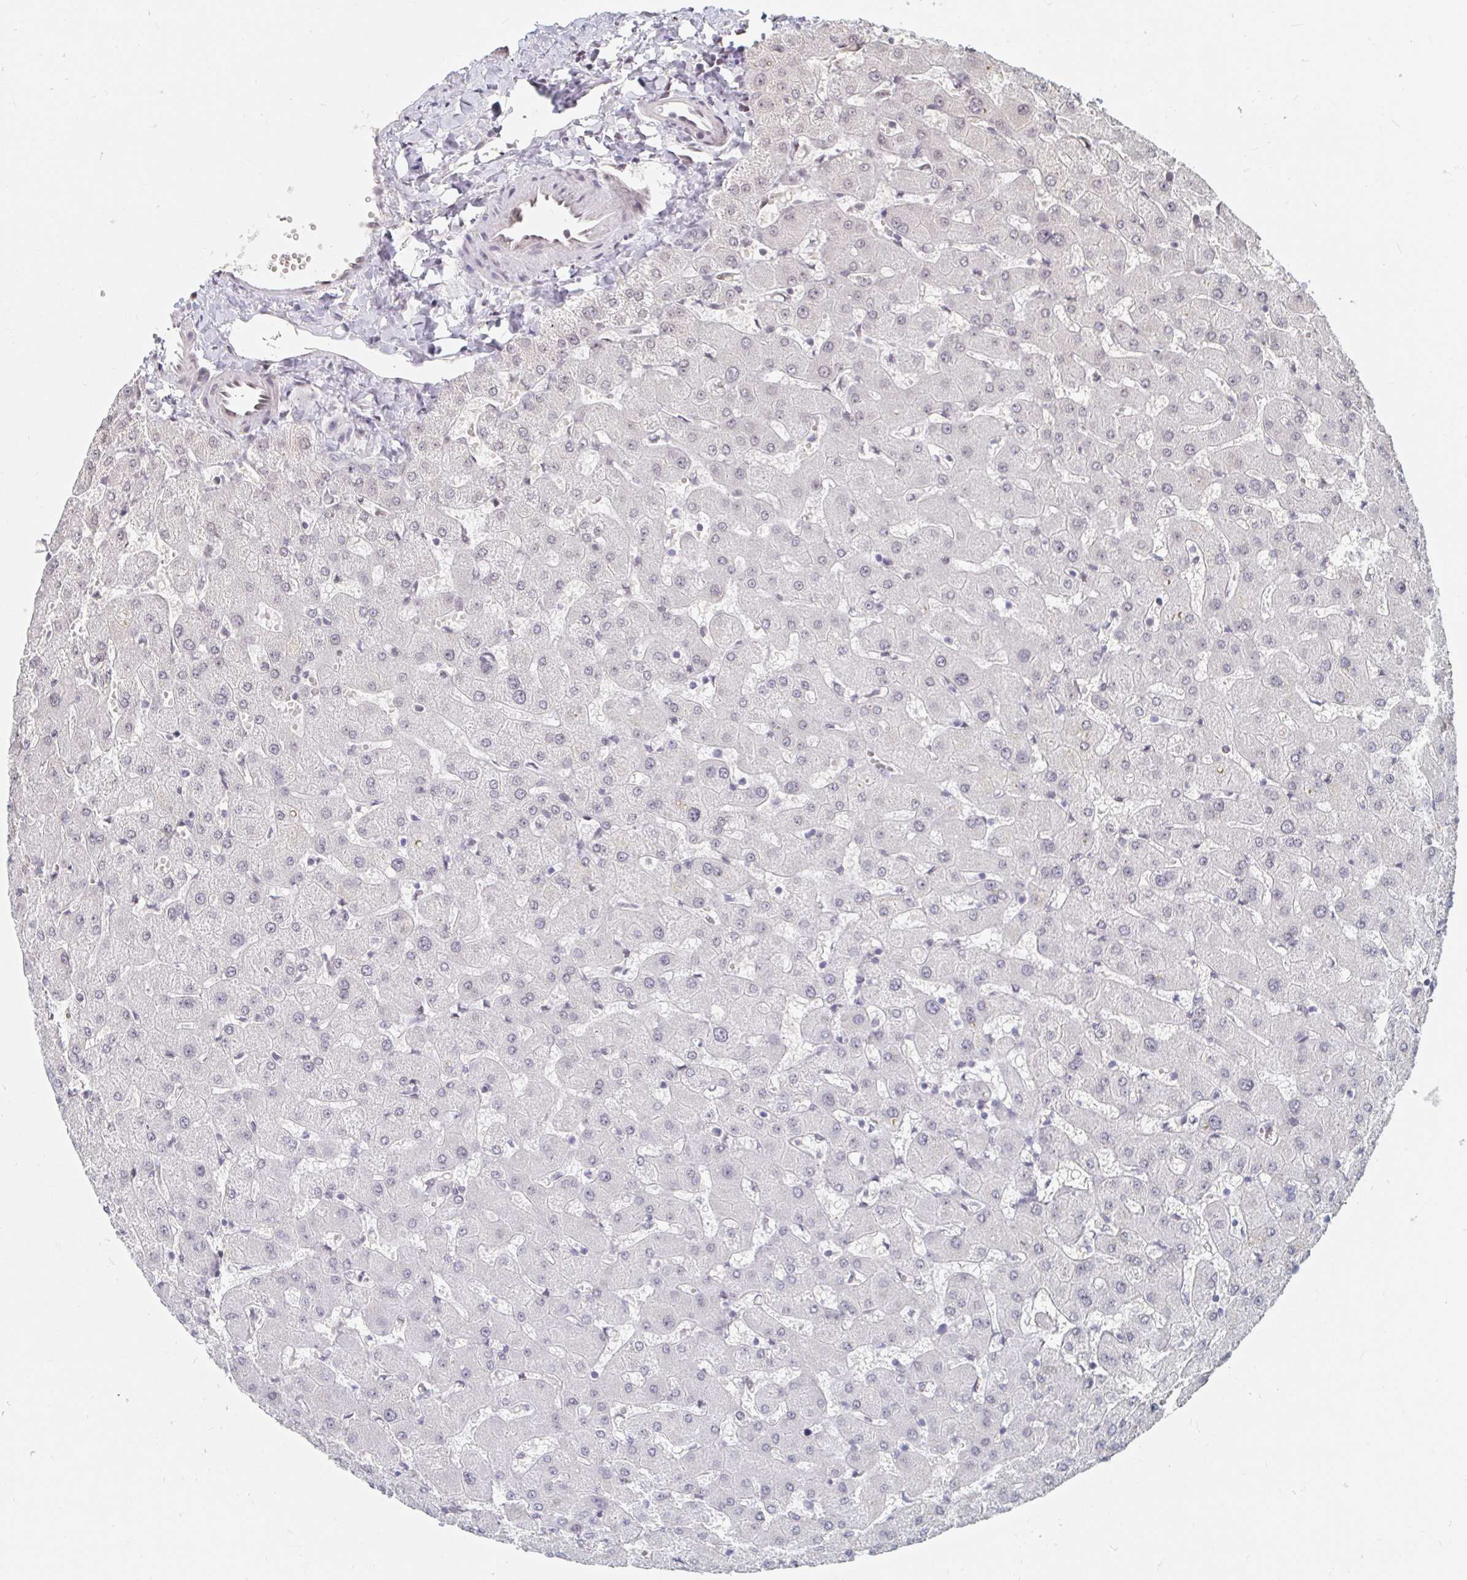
{"staining": {"intensity": "negative", "quantity": "none", "location": "none"}, "tissue": "liver", "cell_type": "Cholangiocytes", "image_type": "normal", "snomed": [{"axis": "morphology", "description": "Normal tissue, NOS"}, {"axis": "topography", "description": "Liver"}], "caption": "Protein analysis of unremarkable liver displays no significant staining in cholangiocytes.", "gene": "CHD2", "patient": {"sex": "female", "age": 63}}